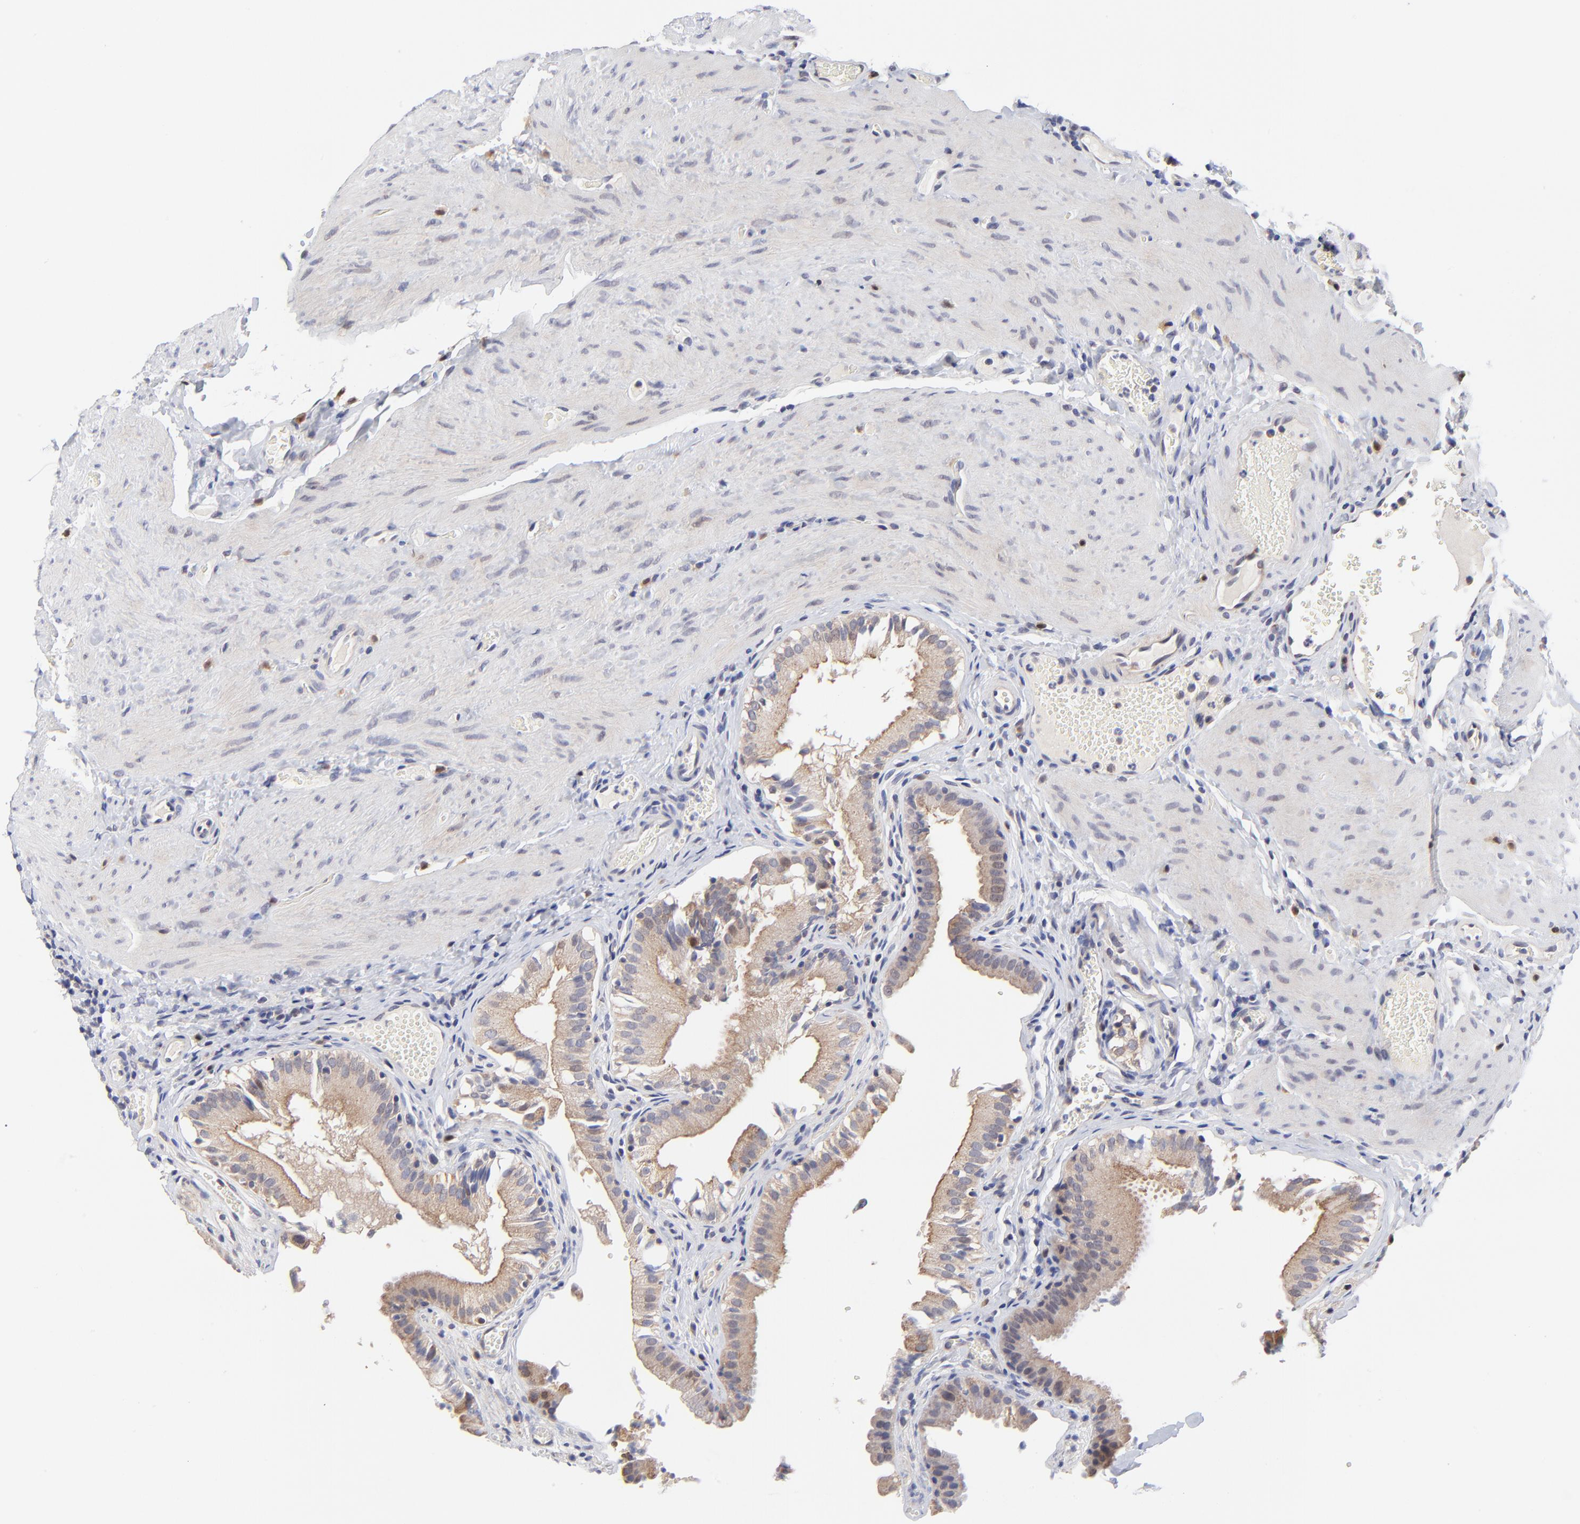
{"staining": {"intensity": "moderate", "quantity": ">75%", "location": "cytoplasmic/membranous"}, "tissue": "gallbladder", "cell_type": "Glandular cells", "image_type": "normal", "snomed": [{"axis": "morphology", "description": "Normal tissue, NOS"}, {"axis": "topography", "description": "Gallbladder"}], "caption": "Immunohistochemical staining of normal gallbladder displays >75% levels of moderate cytoplasmic/membranous protein expression in approximately >75% of glandular cells.", "gene": "FBXL12", "patient": {"sex": "female", "age": 24}}